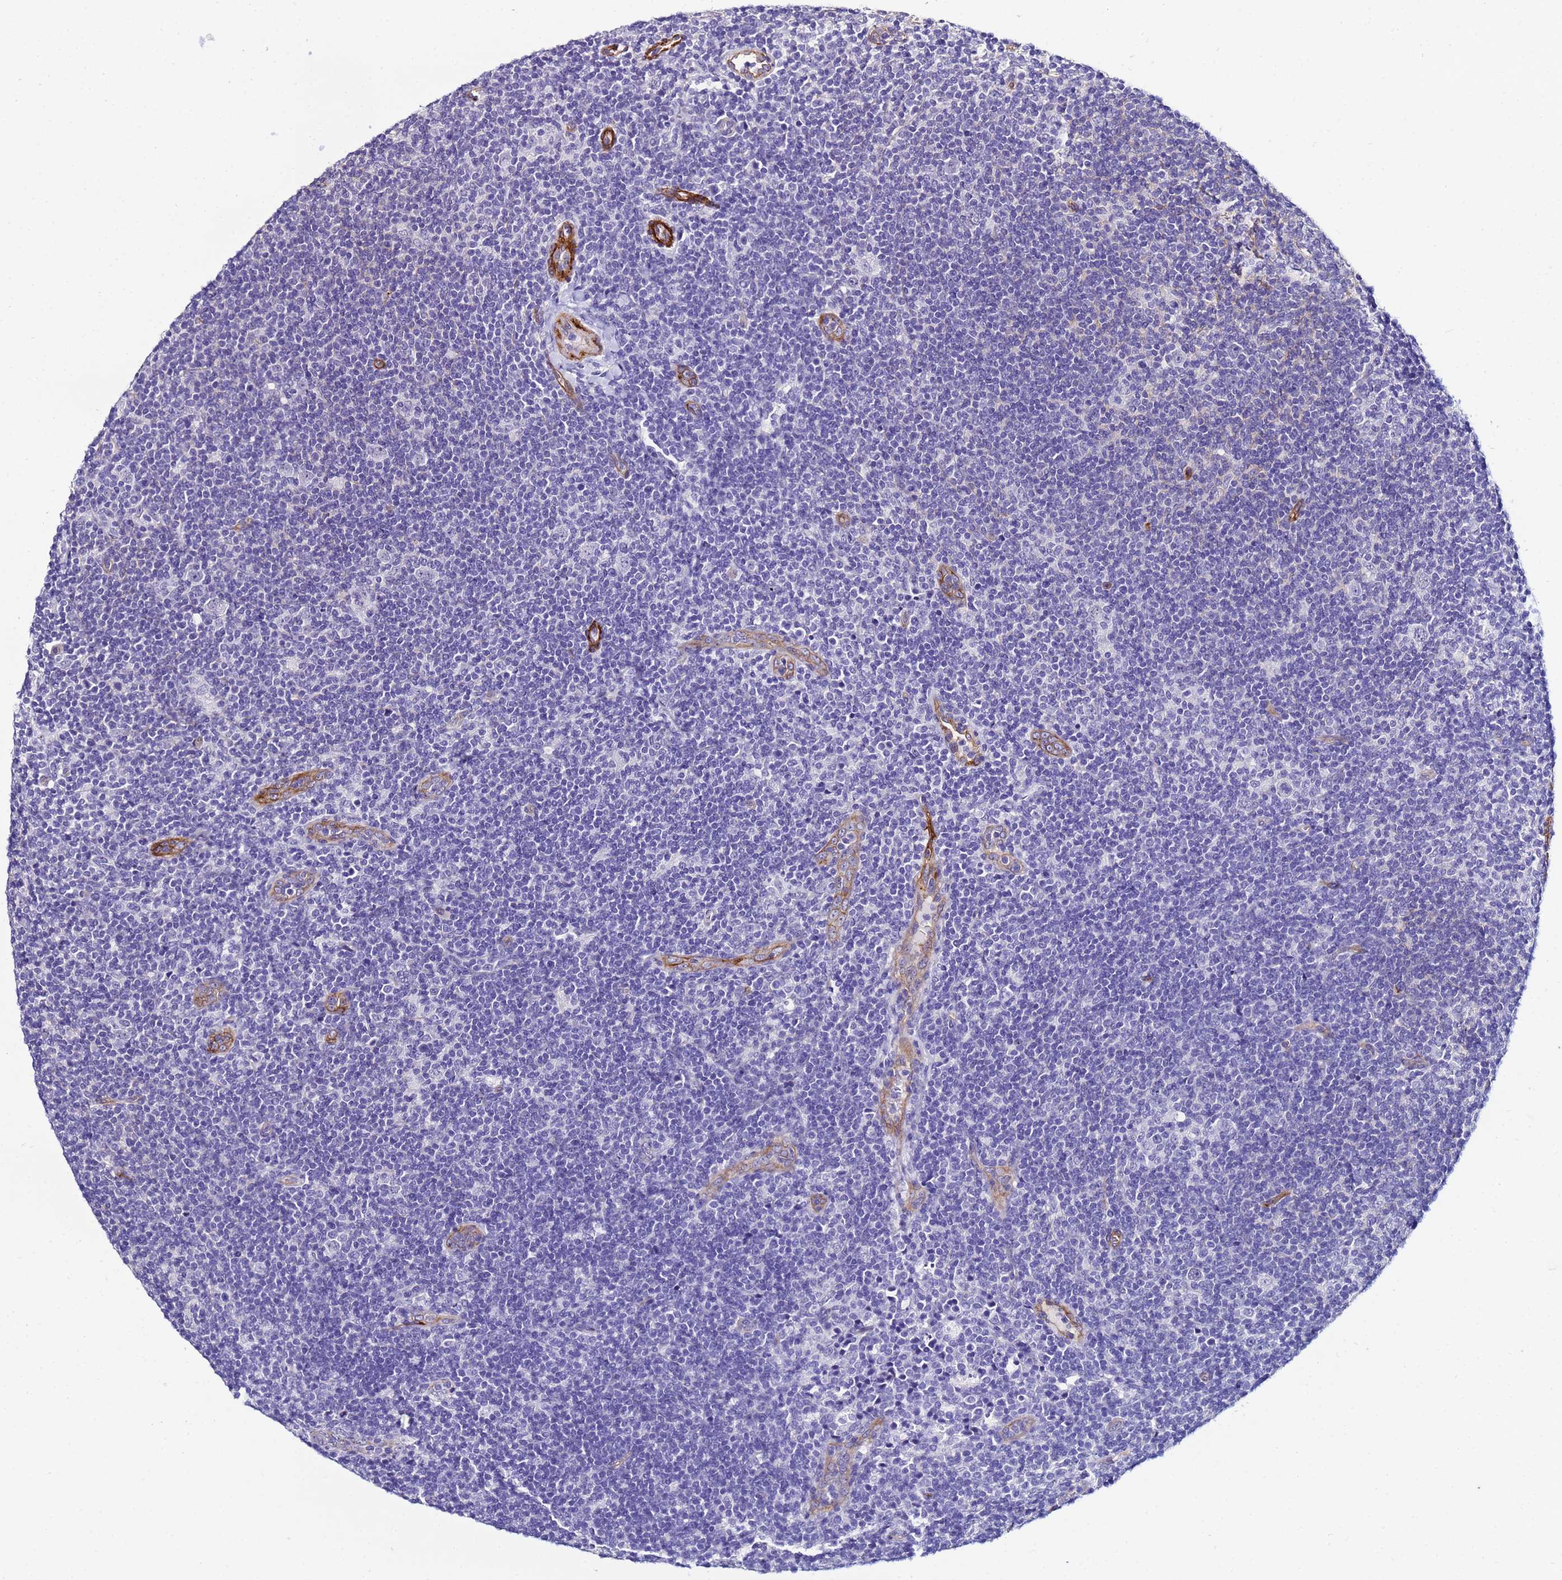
{"staining": {"intensity": "negative", "quantity": "none", "location": "none"}, "tissue": "lymphoma", "cell_type": "Tumor cells", "image_type": "cancer", "snomed": [{"axis": "morphology", "description": "Hodgkin's disease, NOS"}, {"axis": "topography", "description": "Lymph node"}], "caption": "This is an immunohistochemistry micrograph of lymphoma. There is no staining in tumor cells.", "gene": "DEFB104A", "patient": {"sex": "female", "age": 57}}